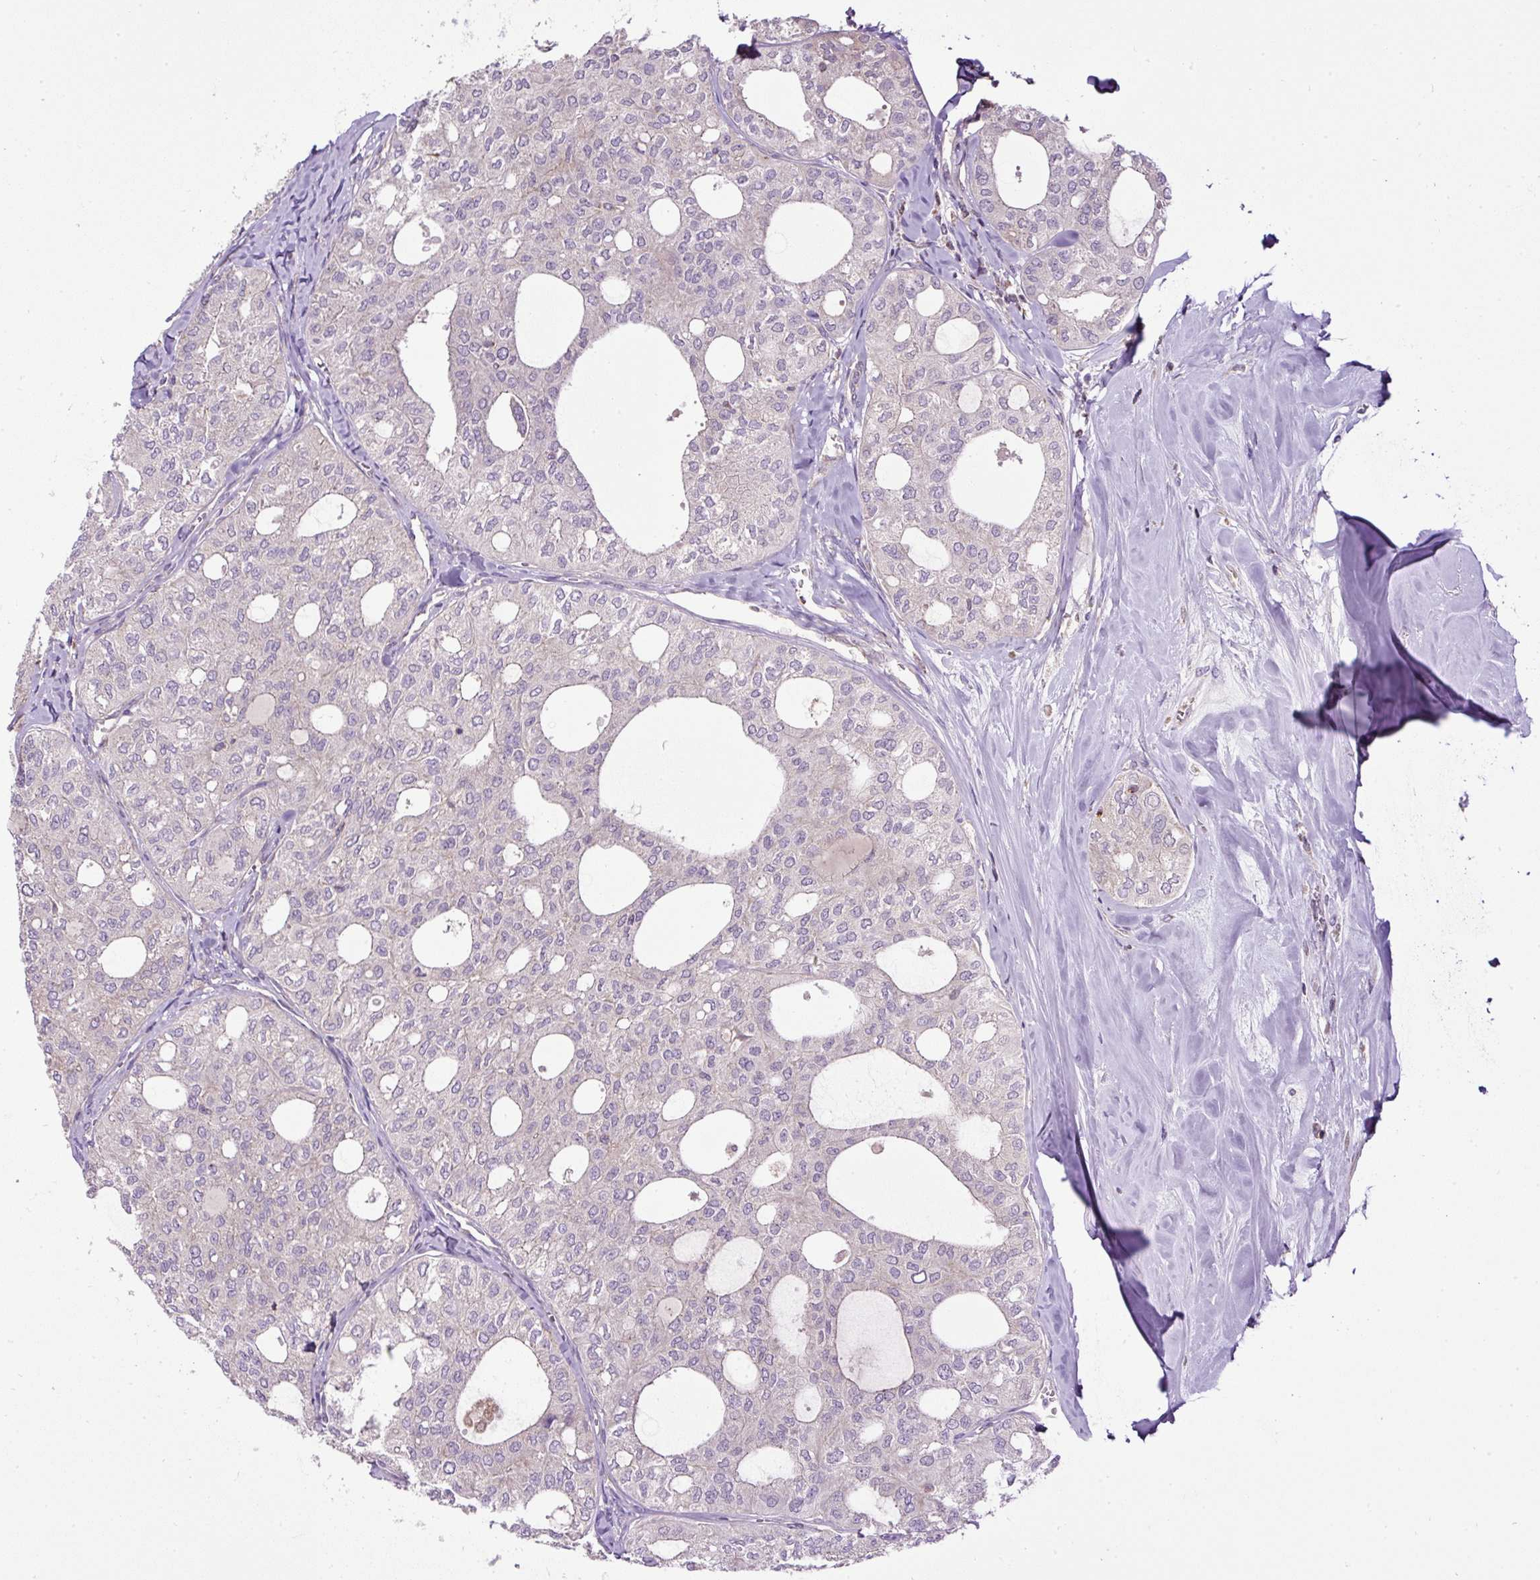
{"staining": {"intensity": "negative", "quantity": "none", "location": "none"}, "tissue": "thyroid cancer", "cell_type": "Tumor cells", "image_type": "cancer", "snomed": [{"axis": "morphology", "description": "Follicular adenoma carcinoma, NOS"}, {"axis": "topography", "description": "Thyroid gland"}], "caption": "High magnification brightfield microscopy of thyroid cancer stained with DAB (brown) and counterstained with hematoxylin (blue): tumor cells show no significant positivity.", "gene": "ZNF547", "patient": {"sex": "male", "age": 75}}